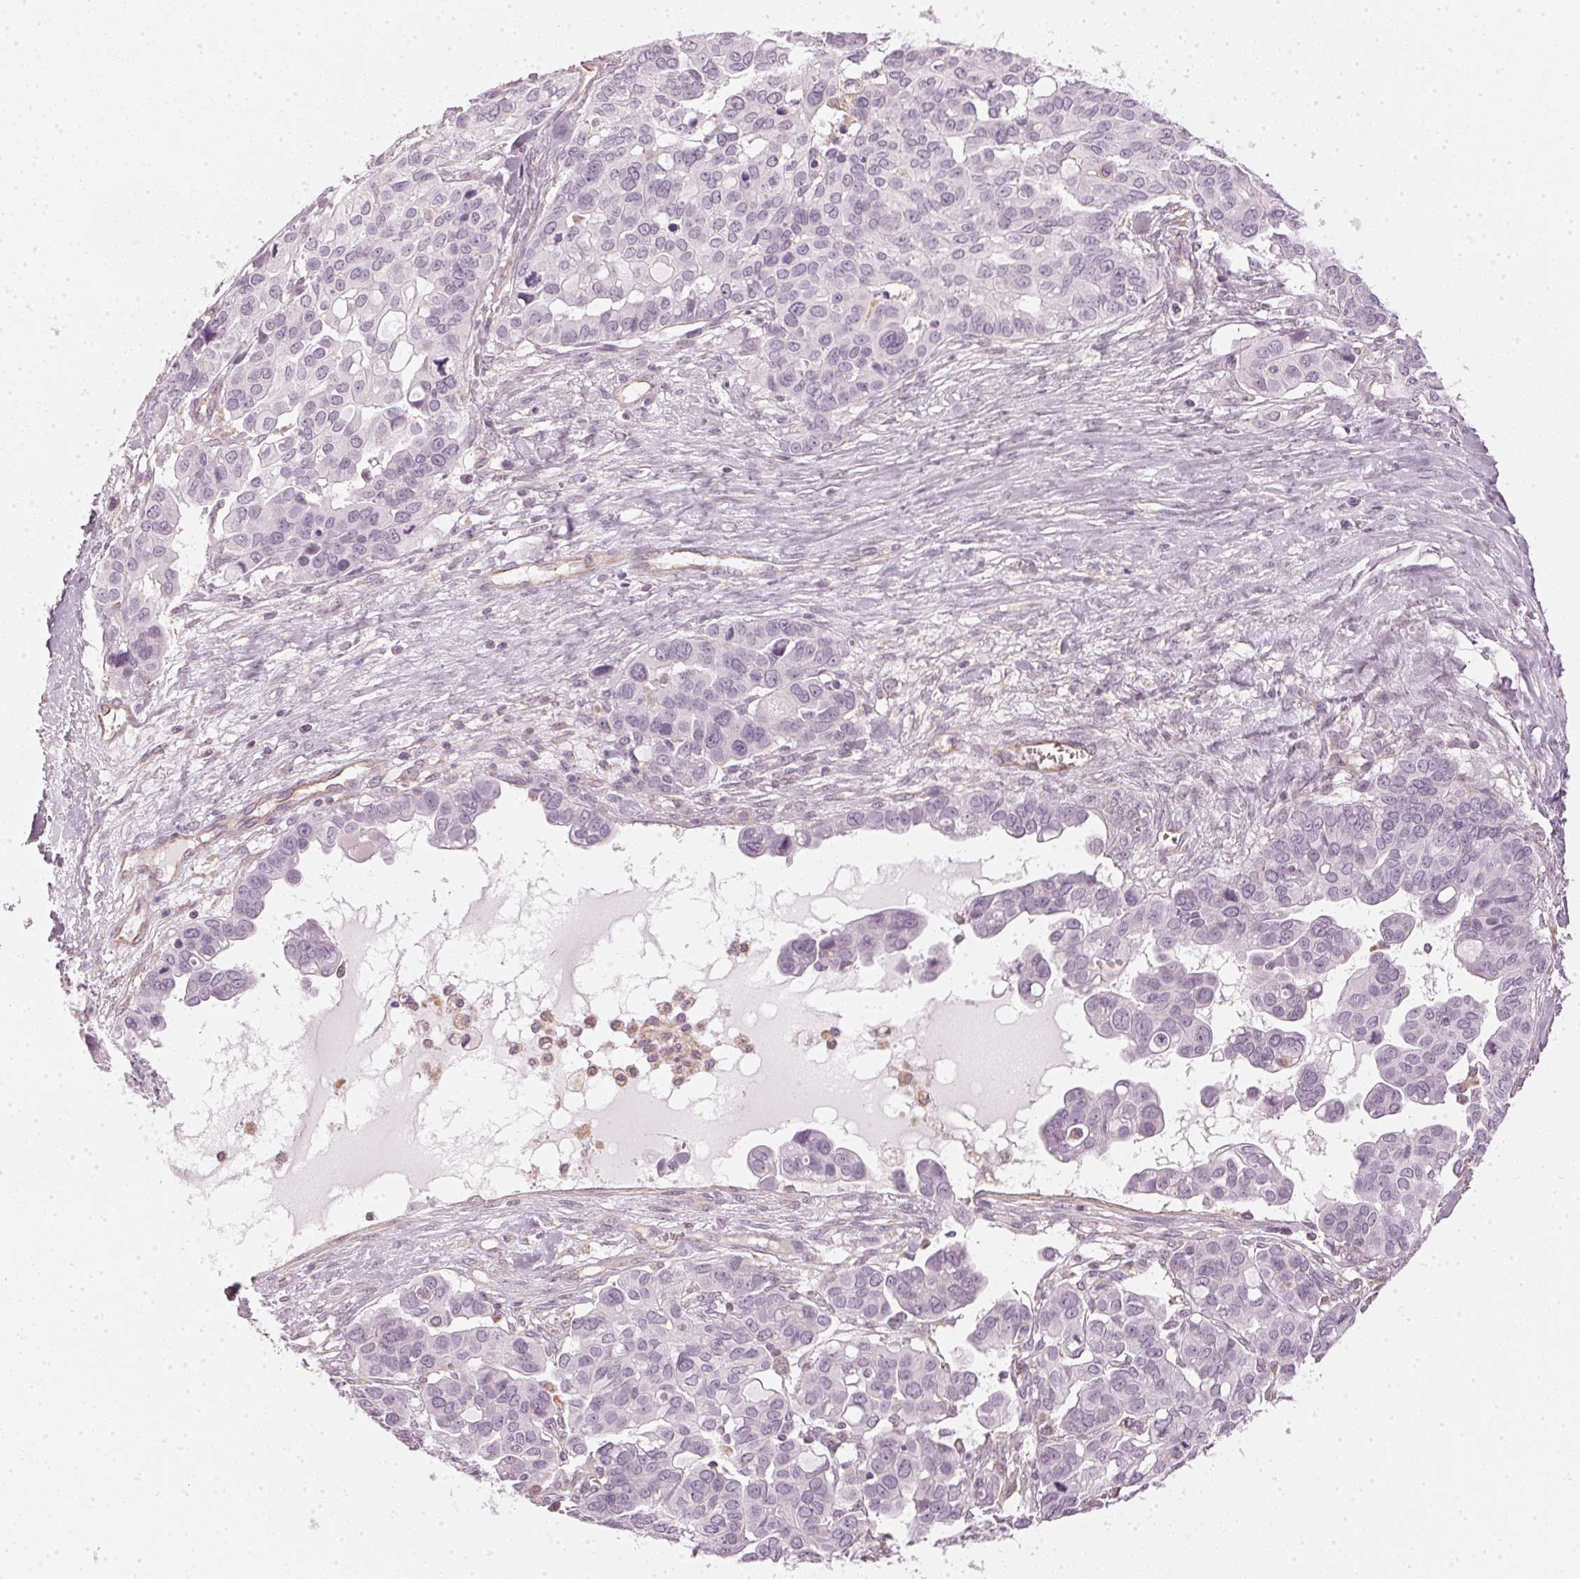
{"staining": {"intensity": "negative", "quantity": "none", "location": "none"}, "tissue": "ovarian cancer", "cell_type": "Tumor cells", "image_type": "cancer", "snomed": [{"axis": "morphology", "description": "Carcinoma, endometroid"}, {"axis": "topography", "description": "Ovary"}], "caption": "Immunohistochemistry of human endometroid carcinoma (ovarian) demonstrates no expression in tumor cells.", "gene": "APLP1", "patient": {"sex": "female", "age": 78}}